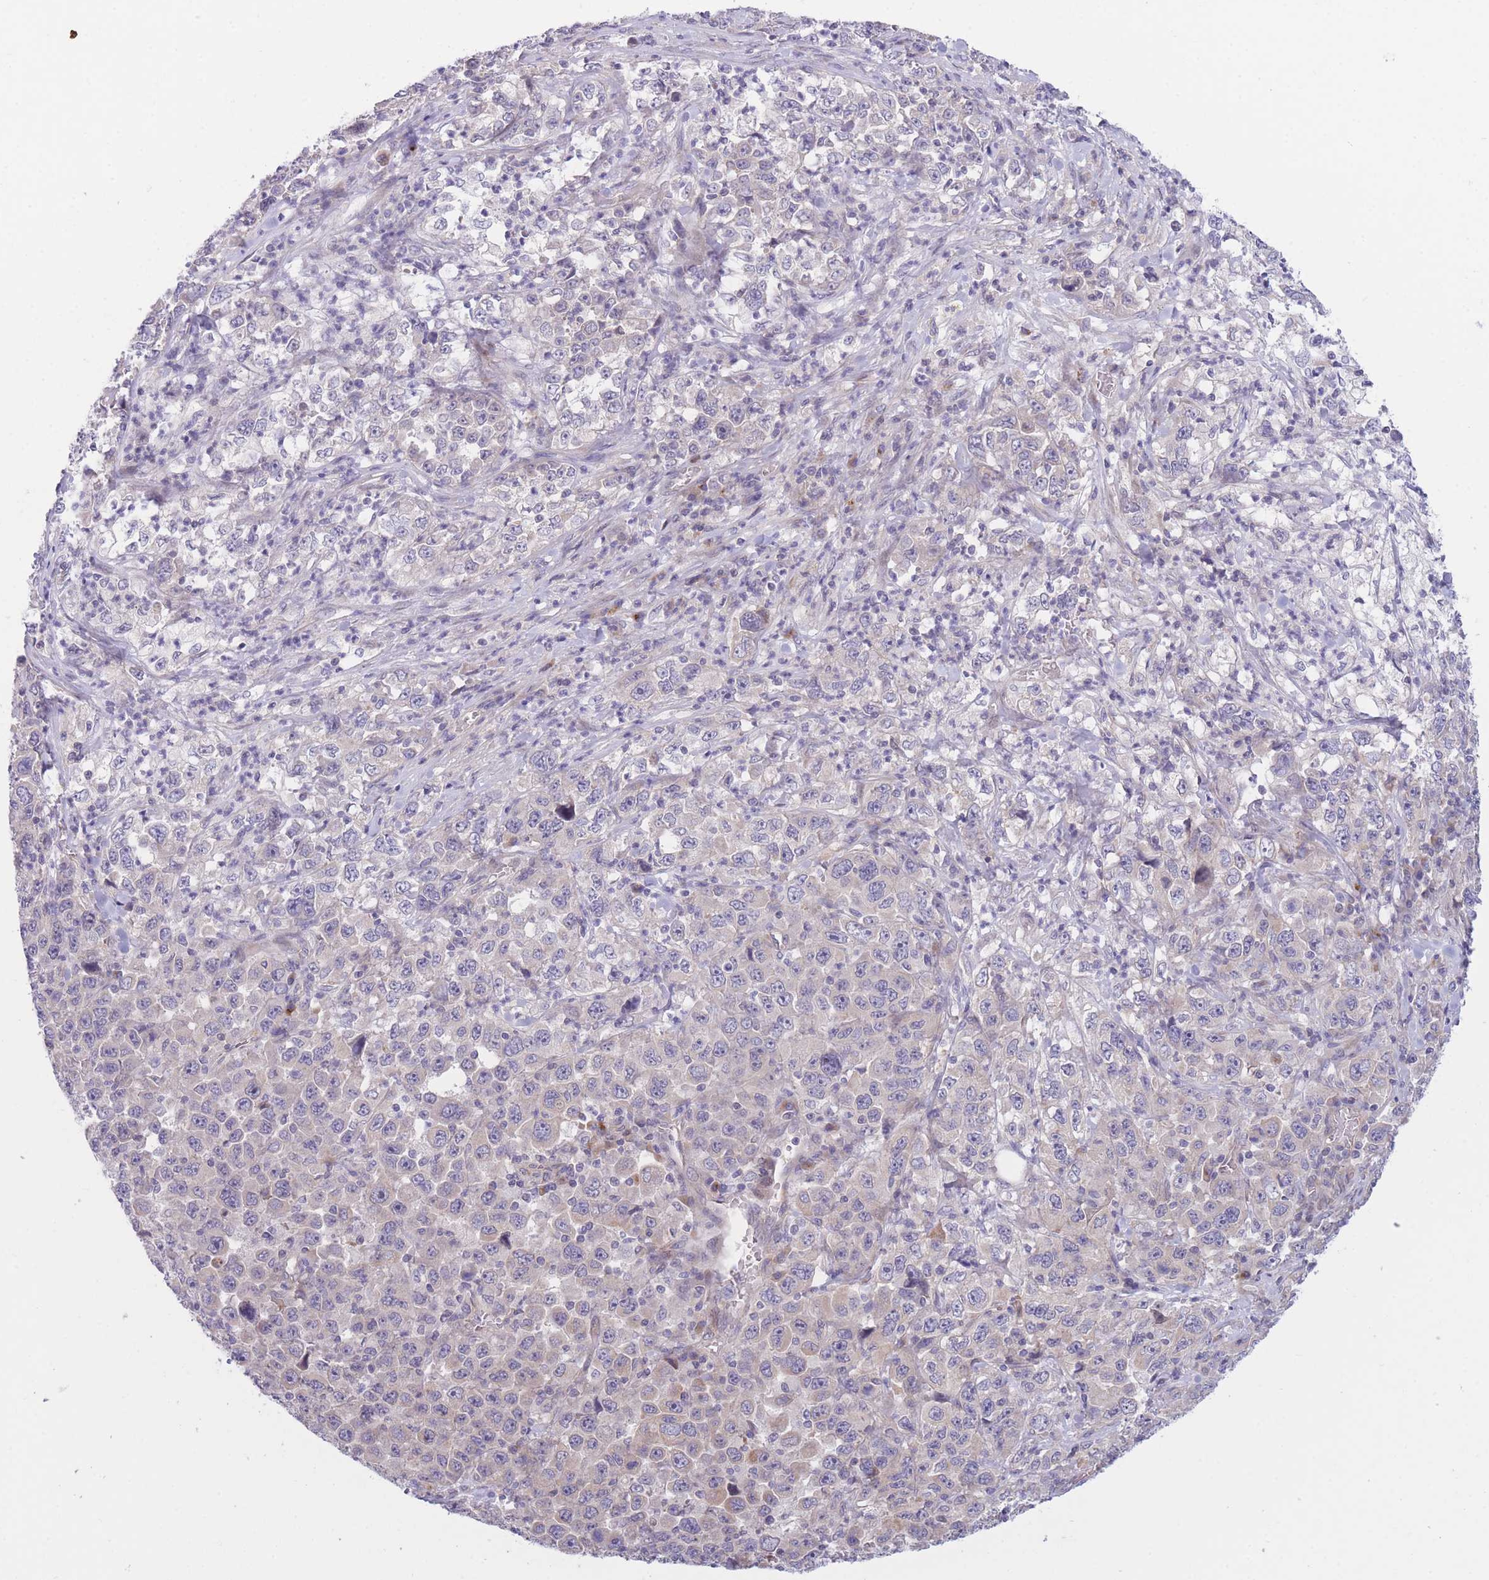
{"staining": {"intensity": "negative", "quantity": "none", "location": "none"}, "tissue": "stomach cancer", "cell_type": "Tumor cells", "image_type": "cancer", "snomed": [{"axis": "morphology", "description": "Normal tissue, NOS"}, {"axis": "morphology", "description": "Adenocarcinoma, NOS"}, {"axis": "topography", "description": "Stomach, upper"}, {"axis": "topography", "description": "Stomach"}], "caption": "There is no significant expression in tumor cells of stomach cancer (adenocarcinoma).", "gene": "CDC25B", "patient": {"sex": "male", "age": 59}}